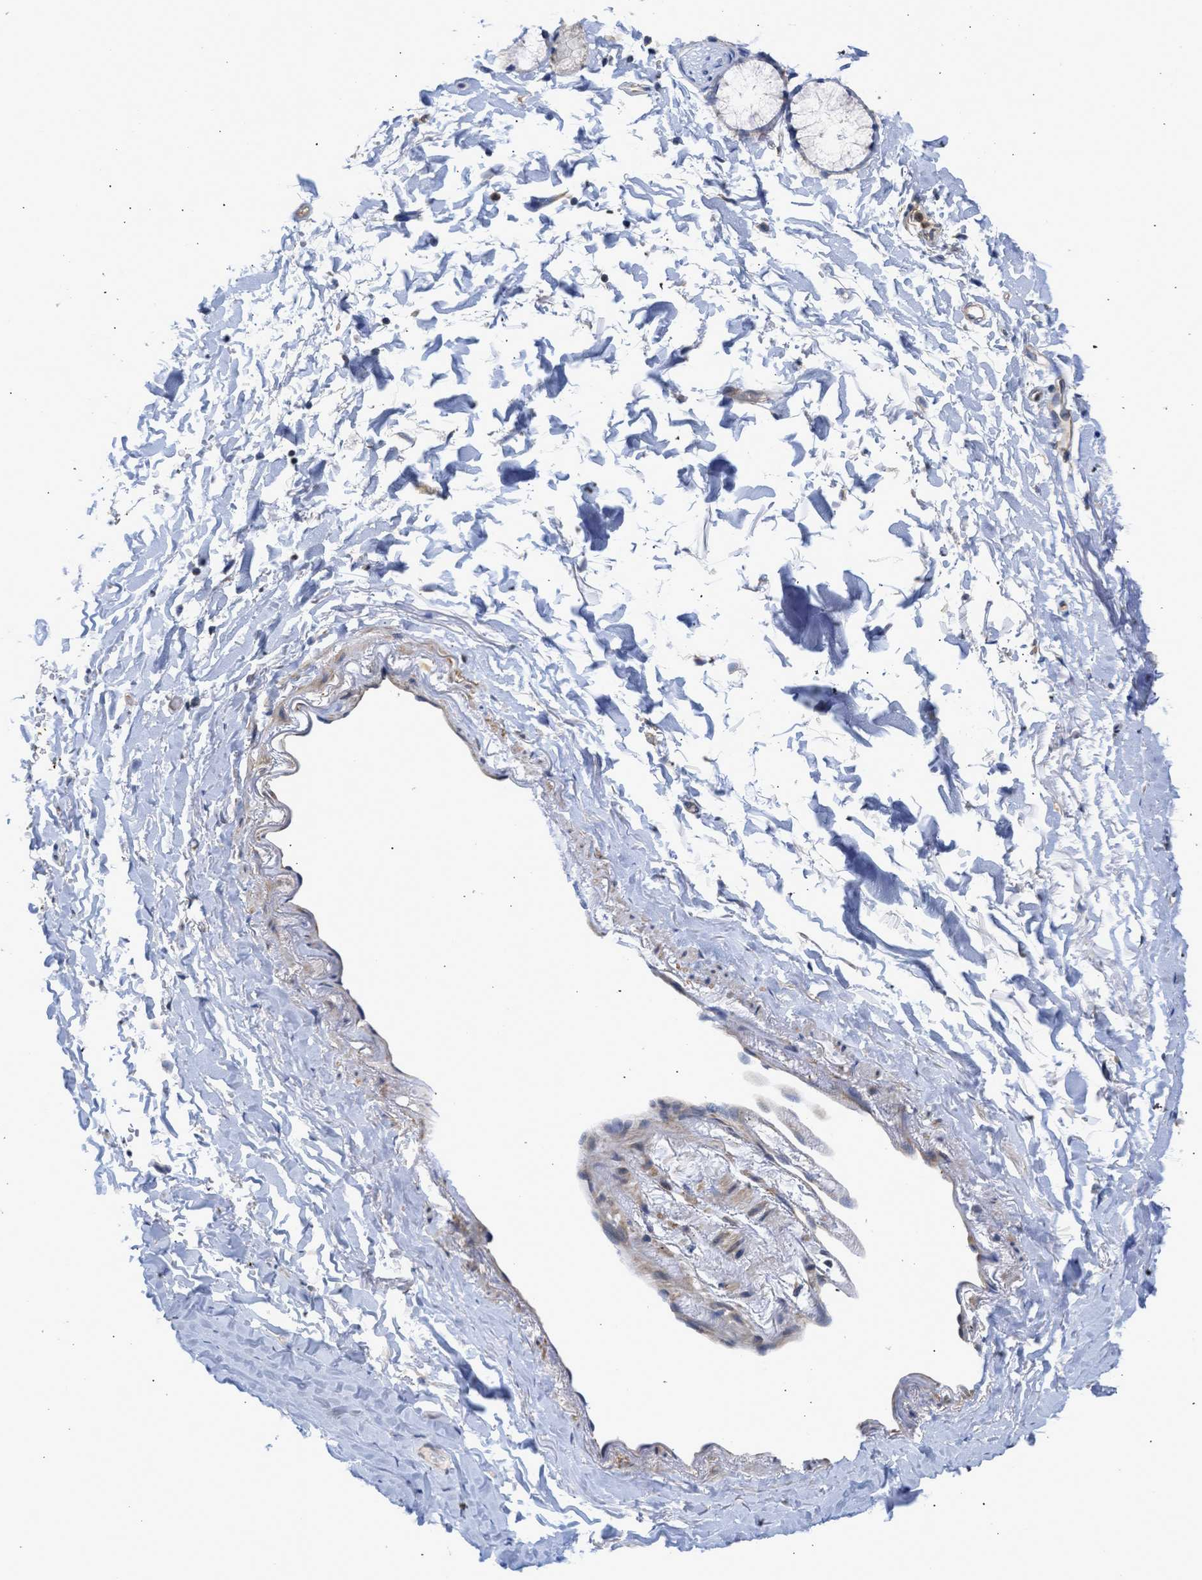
{"staining": {"intensity": "negative", "quantity": "none", "location": "none"}, "tissue": "adipose tissue", "cell_type": "Adipocytes", "image_type": "normal", "snomed": [{"axis": "morphology", "description": "Normal tissue, NOS"}, {"axis": "topography", "description": "Cartilage tissue"}, {"axis": "topography", "description": "Bronchus"}], "caption": "Immunohistochemistry (IHC) image of unremarkable adipose tissue stained for a protein (brown), which displays no positivity in adipocytes. The staining was performed using DAB to visualize the protein expression in brown, while the nuclei were stained in blue with hematoxylin (Magnification: 20x).", "gene": "MAP2K3", "patient": {"sex": "female", "age": 73}}